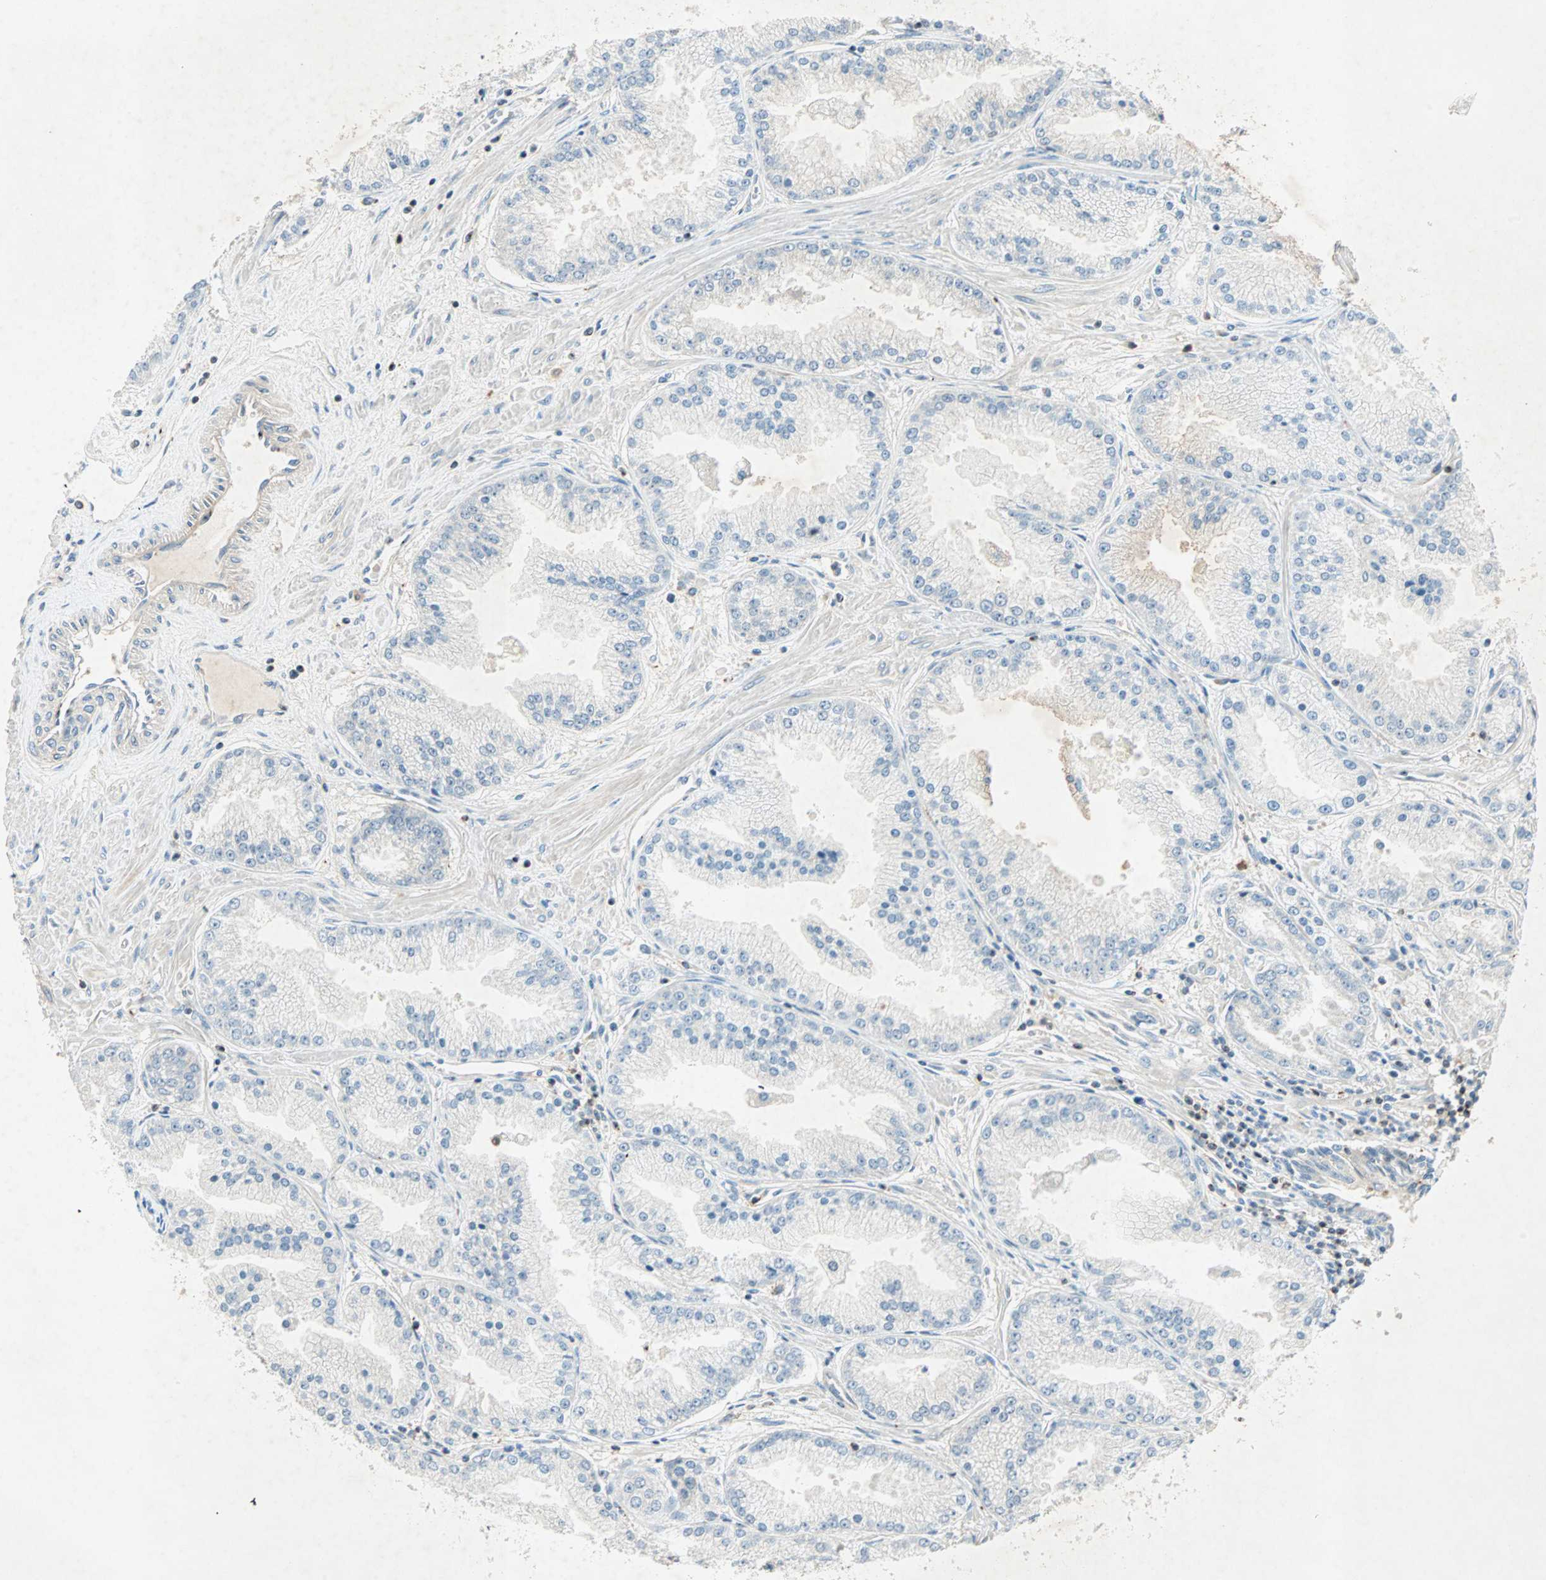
{"staining": {"intensity": "negative", "quantity": "none", "location": "none"}, "tissue": "prostate cancer", "cell_type": "Tumor cells", "image_type": "cancer", "snomed": [{"axis": "morphology", "description": "Adenocarcinoma, High grade"}, {"axis": "topography", "description": "Prostate"}], "caption": "Image shows no protein expression in tumor cells of high-grade adenocarcinoma (prostate) tissue.", "gene": "TEC", "patient": {"sex": "male", "age": 61}}